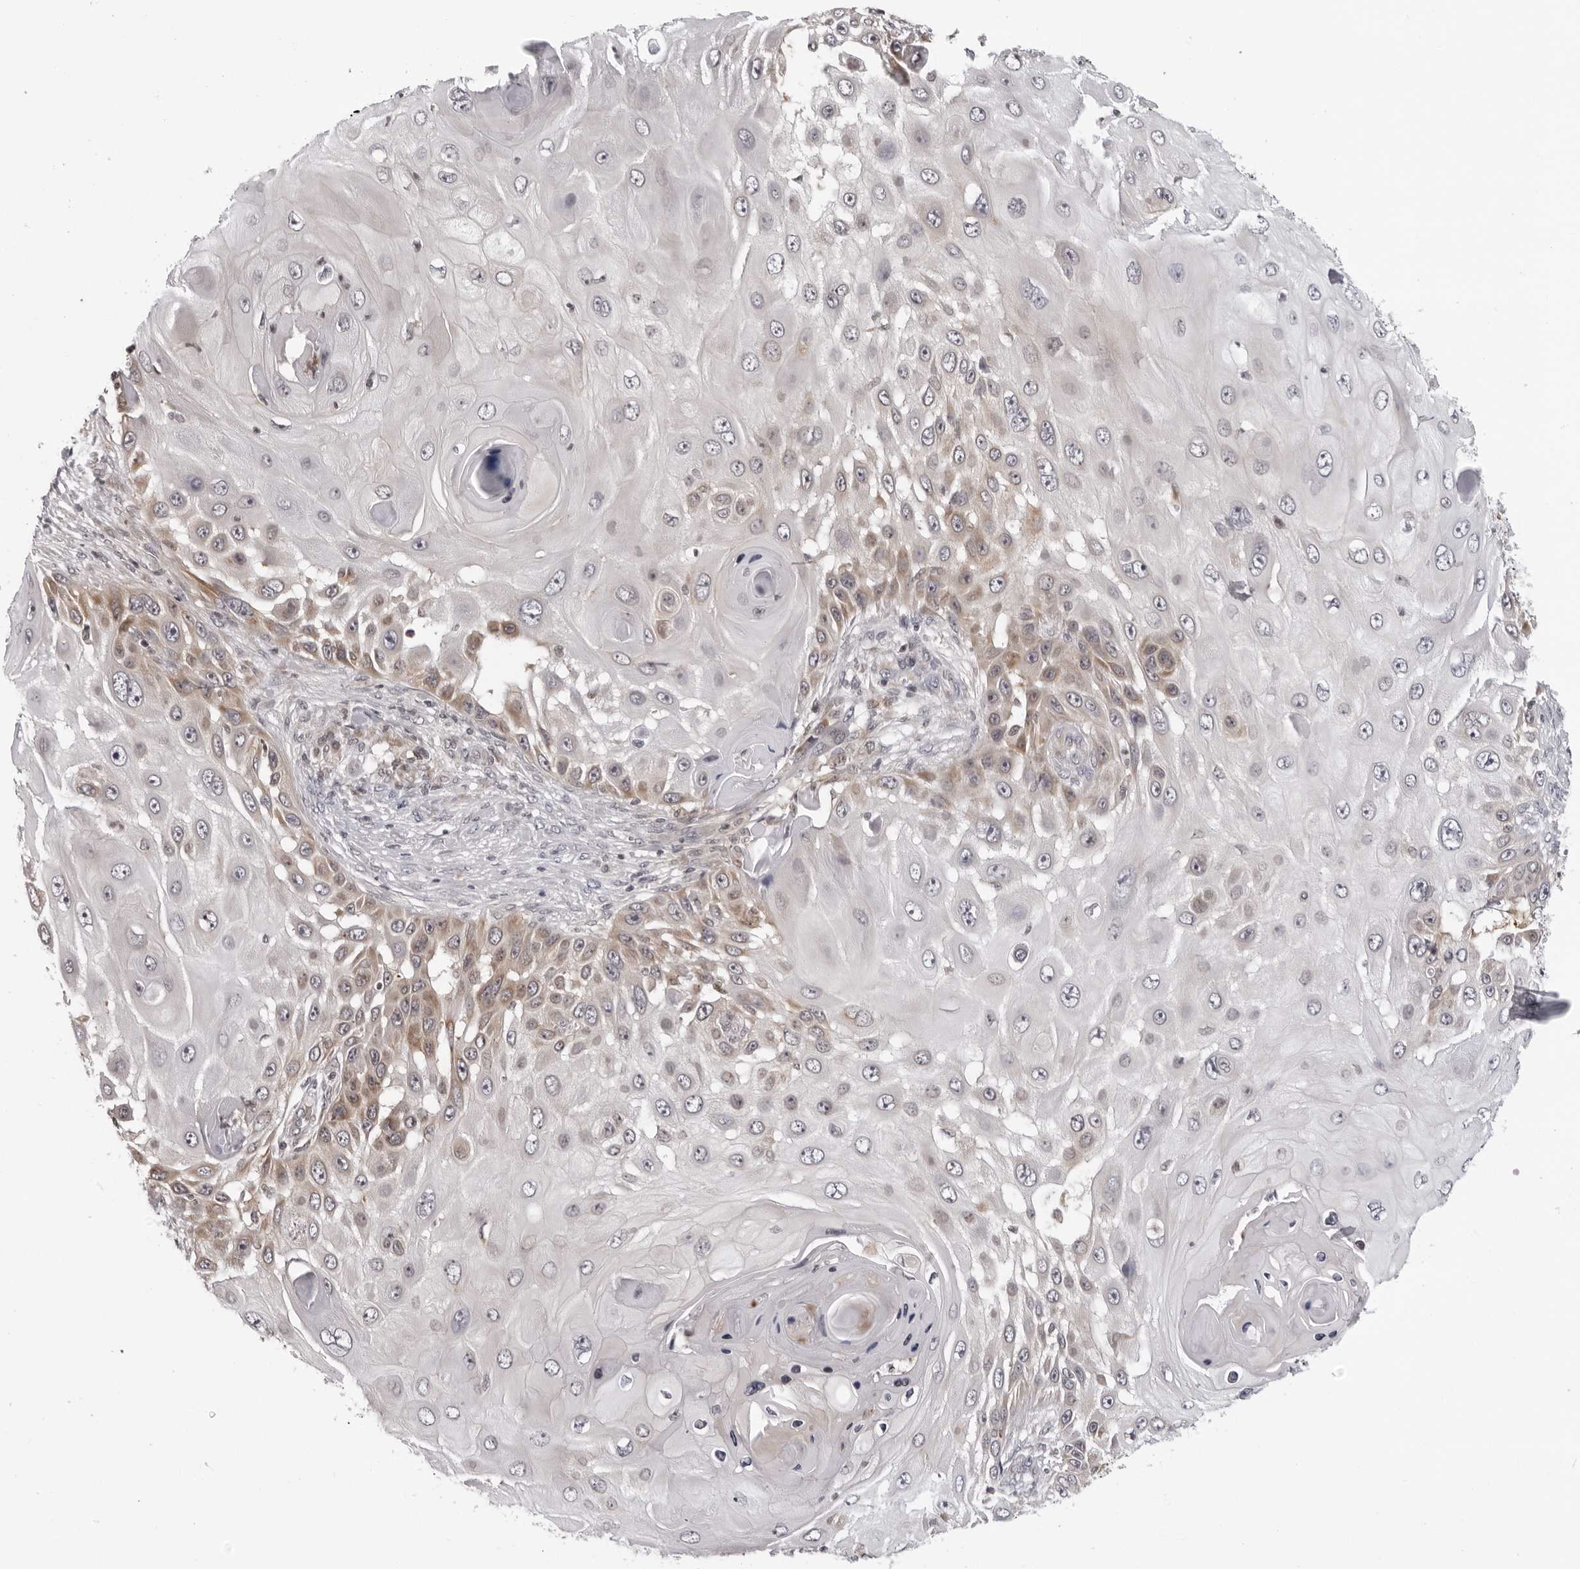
{"staining": {"intensity": "weak", "quantity": "<25%", "location": "cytoplasmic/membranous"}, "tissue": "skin cancer", "cell_type": "Tumor cells", "image_type": "cancer", "snomed": [{"axis": "morphology", "description": "Squamous cell carcinoma, NOS"}, {"axis": "topography", "description": "Skin"}], "caption": "Tumor cells show no significant protein expression in skin cancer. The staining was performed using DAB (3,3'-diaminobenzidine) to visualize the protein expression in brown, while the nuclei were stained in blue with hematoxylin (Magnification: 20x).", "gene": "MRPS15", "patient": {"sex": "female", "age": 44}}